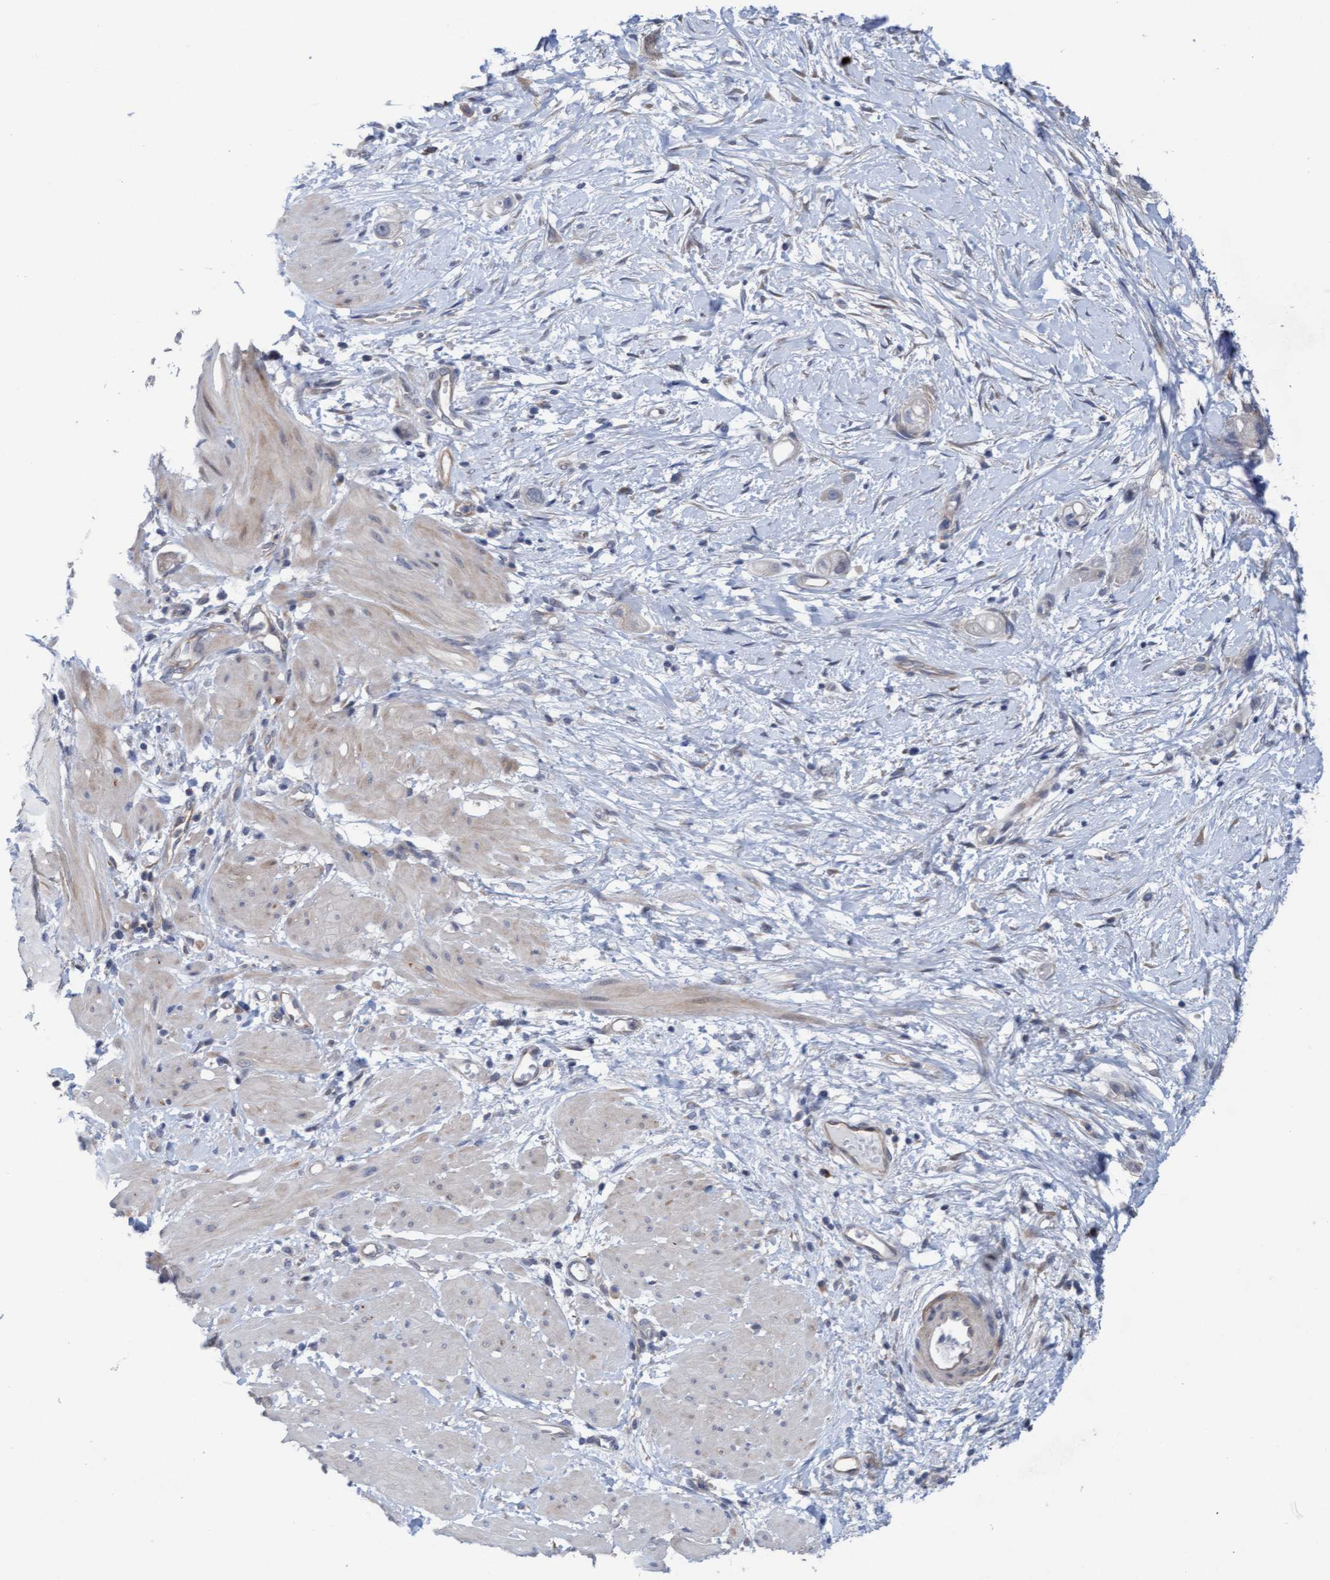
{"staining": {"intensity": "negative", "quantity": "none", "location": "none"}, "tissue": "stomach cancer", "cell_type": "Tumor cells", "image_type": "cancer", "snomed": [{"axis": "morphology", "description": "Adenocarcinoma, NOS"}, {"axis": "topography", "description": "Stomach"}, {"axis": "topography", "description": "Stomach, lower"}], "caption": "Immunohistochemistry (IHC) micrograph of stomach cancer (adenocarcinoma) stained for a protein (brown), which reveals no staining in tumor cells.", "gene": "PLCD1", "patient": {"sex": "female", "age": 48}}